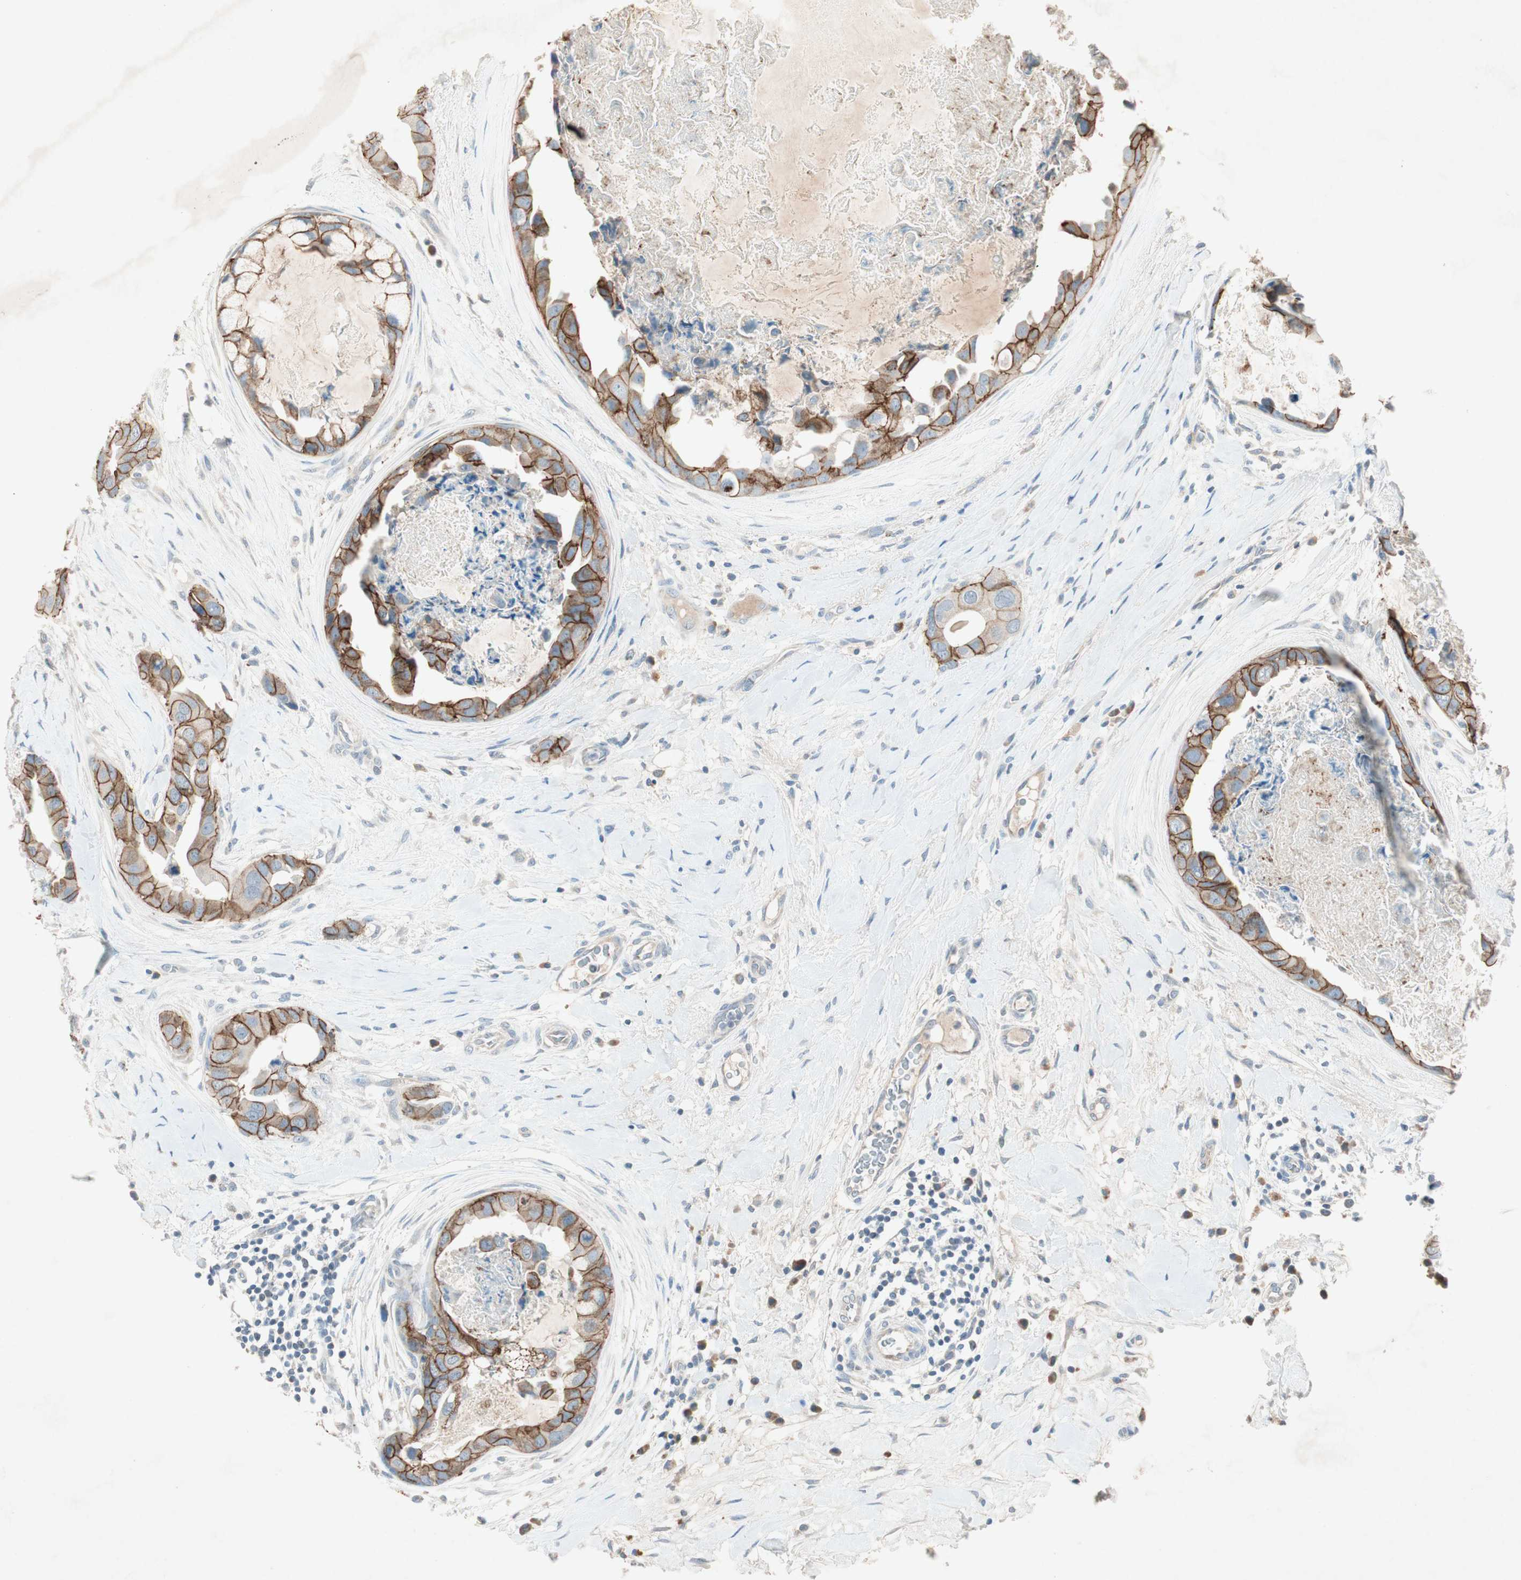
{"staining": {"intensity": "strong", "quantity": ">75%", "location": "cytoplasmic/membranous"}, "tissue": "breast cancer", "cell_type": "Tumor cells", "image_type": "cancer", "snomed": [{"axis": "morphology", "description": "Duct carcinoma"}, {"axis": "topography", "description": "Breast"}], "caption": "This photomicrograph exhibits IHC staining of human breast cancer, with high strong cytoplasmic/membranous positivity in about >75% of tumor cells.", "gene": "NKAIN1", "patient": {"sex": "female", "age": 40}}